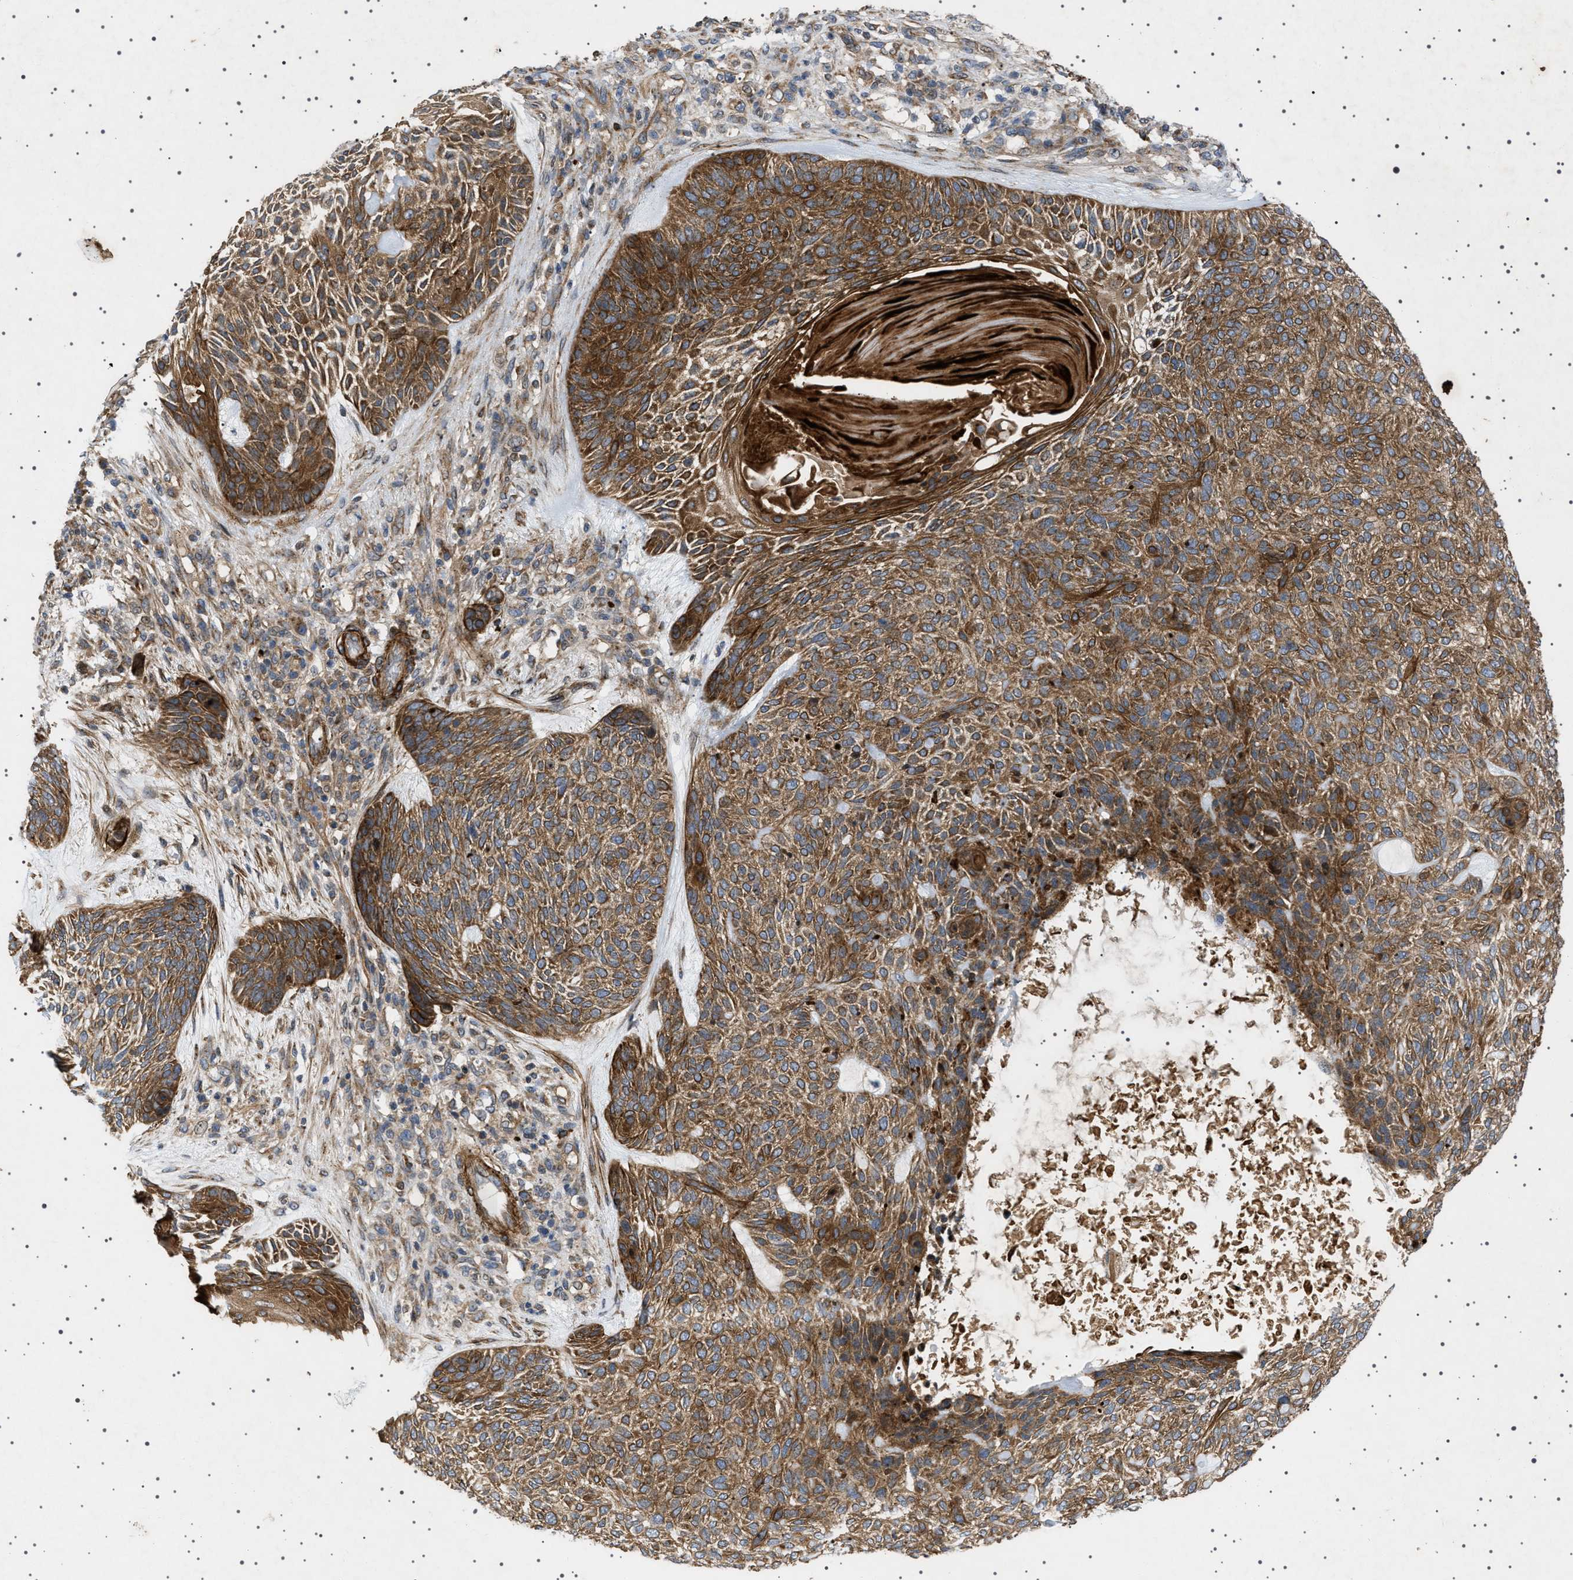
{"staining": {"intensity": "strong", "quantity": ">75%", "location": "cytoplasmic/membranous"}, "tissue": "skin cancer", "cell_type": "Tumor cells", "image_type": "cancer", "snomed": [{"axis": "morphology", "description": "Basal cell carcinoma"}, {"axis": "topography", "description": "Skin"}], "caption": "There is high levels of strong cytoplasmic/membranous staining in tumor cells of skin cancer (basal cell carcinoma), as demonstrated by immunohistochemical staining (brown color).", "gene": "CCDC186", "patient": {"sex": "male", "age": 55}}